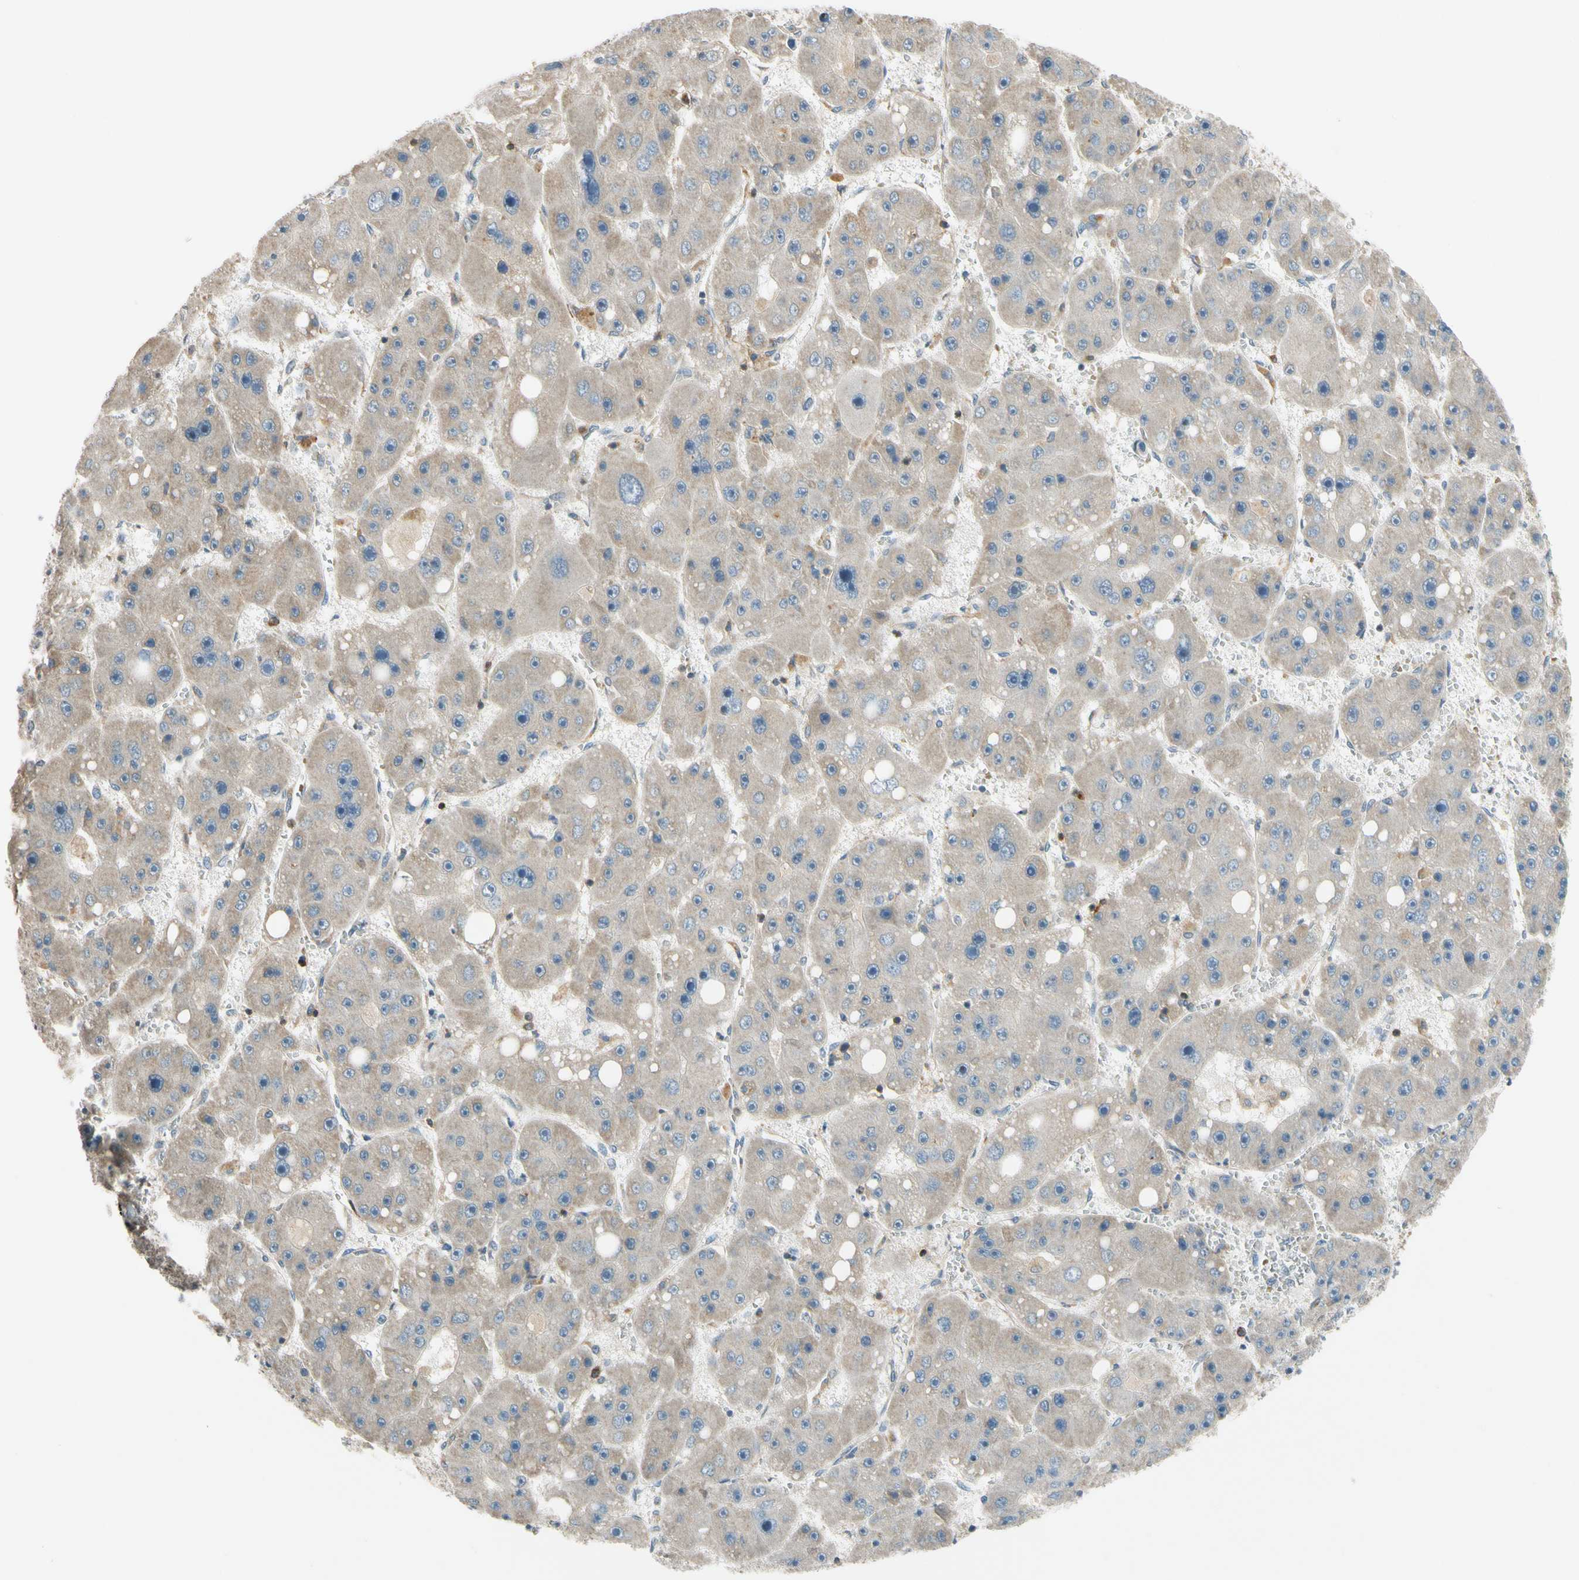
{"staining": {"intensity": "weak", "quantity": "<25%", "location": "cytoplasmic/membranous"}, "tissue": "liver cancer", "cell_type": "Tumor cells", "image_type": "cancer", "snomed": [{"axis": "morphology", "description": "Carcinoma, Hepatocellular, NOS"}, {"axis": "topography", "description": "Liver"}], "caption": "Immunohistochemical staining of liver cancer (hepatocellular carcinoma) exhibits no significant positivity in tumor cells.", "gene": "MST1R", "patient": {"sex": "female", "age": 61}}